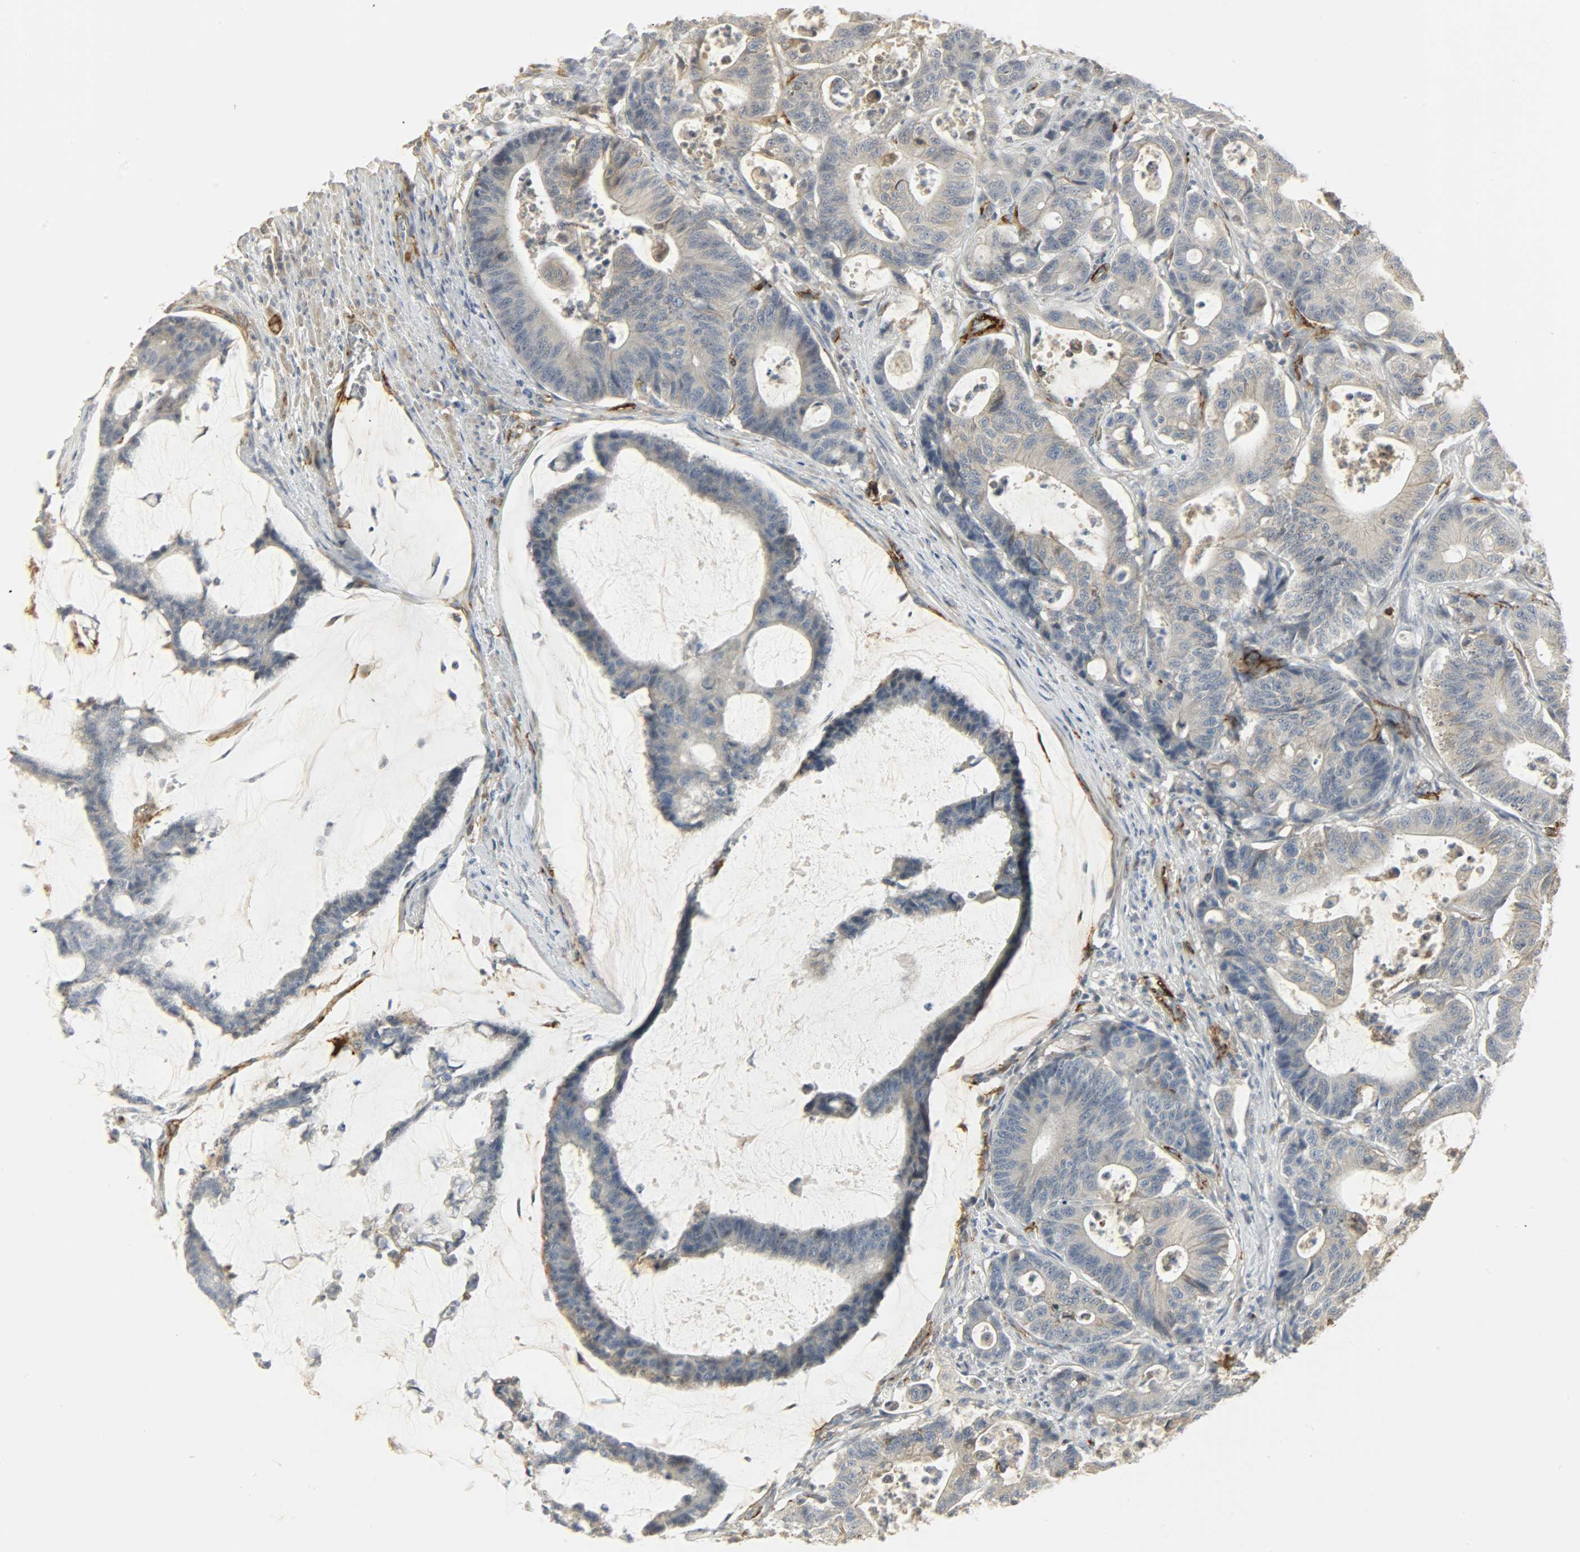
{"staining": {"intensity": "negative", "quantity": "none", "location": "none"}, "tissue": "colorectal cancer", "cell_type": "Tumor cells", "image_type": "cancer", "snomed": [{"axis": "morphology", "description": "Adenocarcinoma, NOS"}, {"axis": "topography", "description": "Colon"}], "caption": "This micrograph is of adenocarcinoma (colorectal) stained with immunohistochemistry to label a protein in brown with the nuclei are counter-stained blue. There is no expression in tumor cells.", "gene": "ENPEP", "patient": {"sex": "female", "age": 84}}